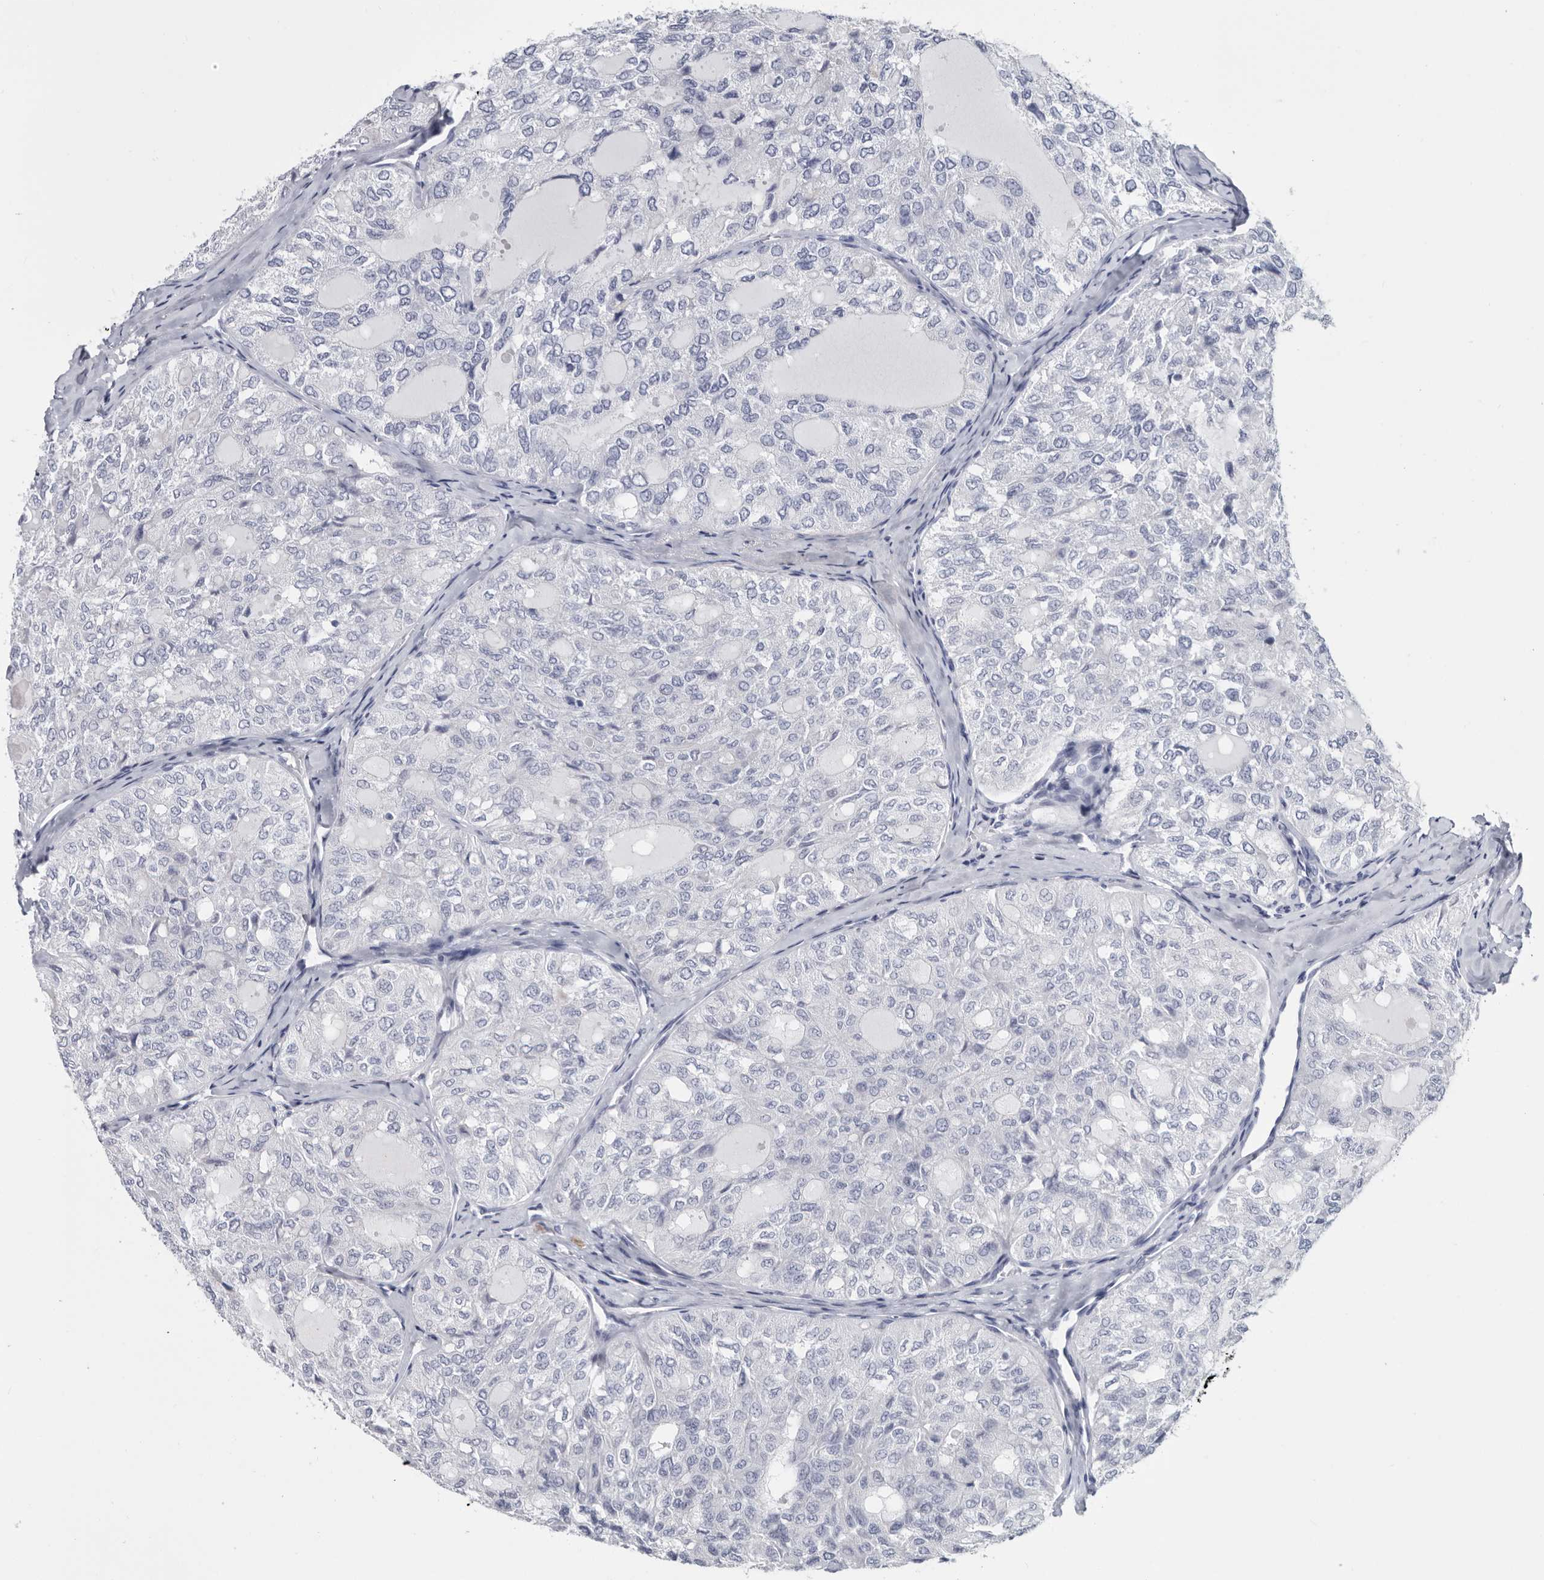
{"staining": {"intensity": "negative", "quantity": "none", "location": "none"}, "tissue": "thyroid cancer", "cell_type": "Tumor cells", "image_type": "cancer", "snomed": [{"axis": "morphology", "description": "Follicular adenoma carcinoma, NOS"}, {"axis": "topography", "description": "Thyroid gland"}], "caption": "High magnification brightfield microscopy of thyroid cancer stained with DAB (3,3'-diaminobenzidine) (brown) and counterstained with hematoxylin (blue): tumor cells show no significant staining.", "gene": "WRAP73", "patient": {"sex": "male", "age": 75}}